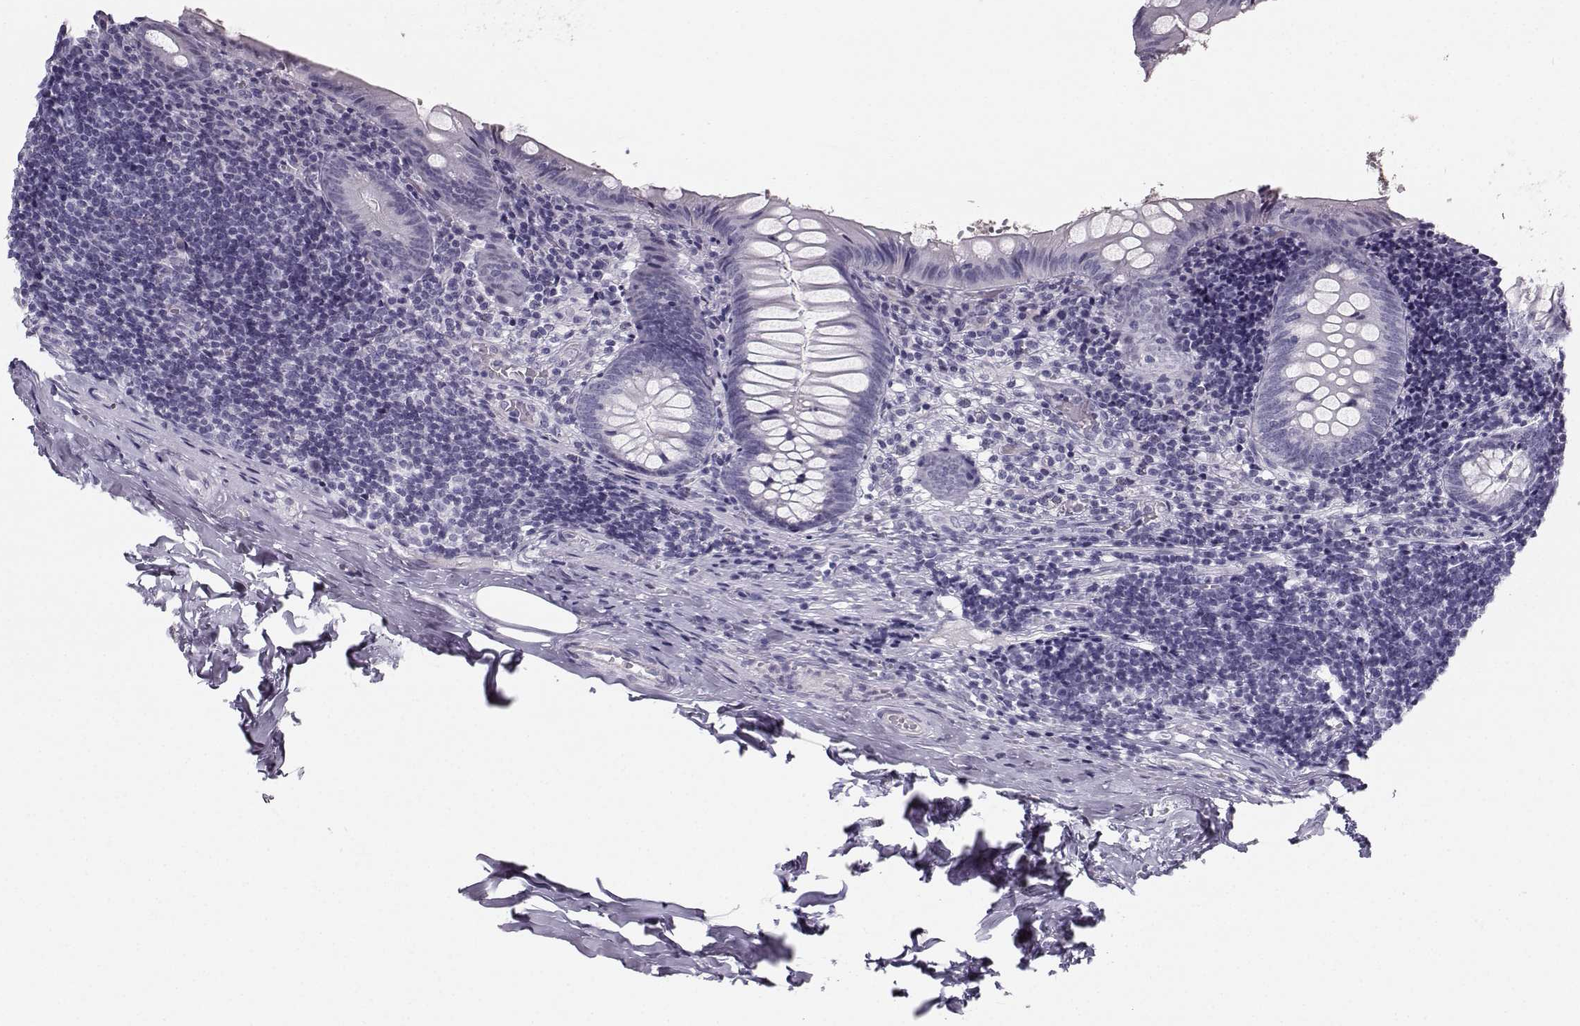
{"staining": {"intensity": "negative", "quantity": "none", "location": "none"}, "tissue": "appendix", "cell_type": "Glandular cells", "image_type": "normal", "snomed": [{"axis": "morphology", "description": "Normal tissue, NOS"}, {"axis": "topography", "description": "Appendix"}], "caption": "Immunohistochemistry micrograph of normal appendix: appendix stained with DAB exhibits no significant protein expression in glandular cells.", "gene": "CASR", "patient": {"sex": "female", "age": 23}}